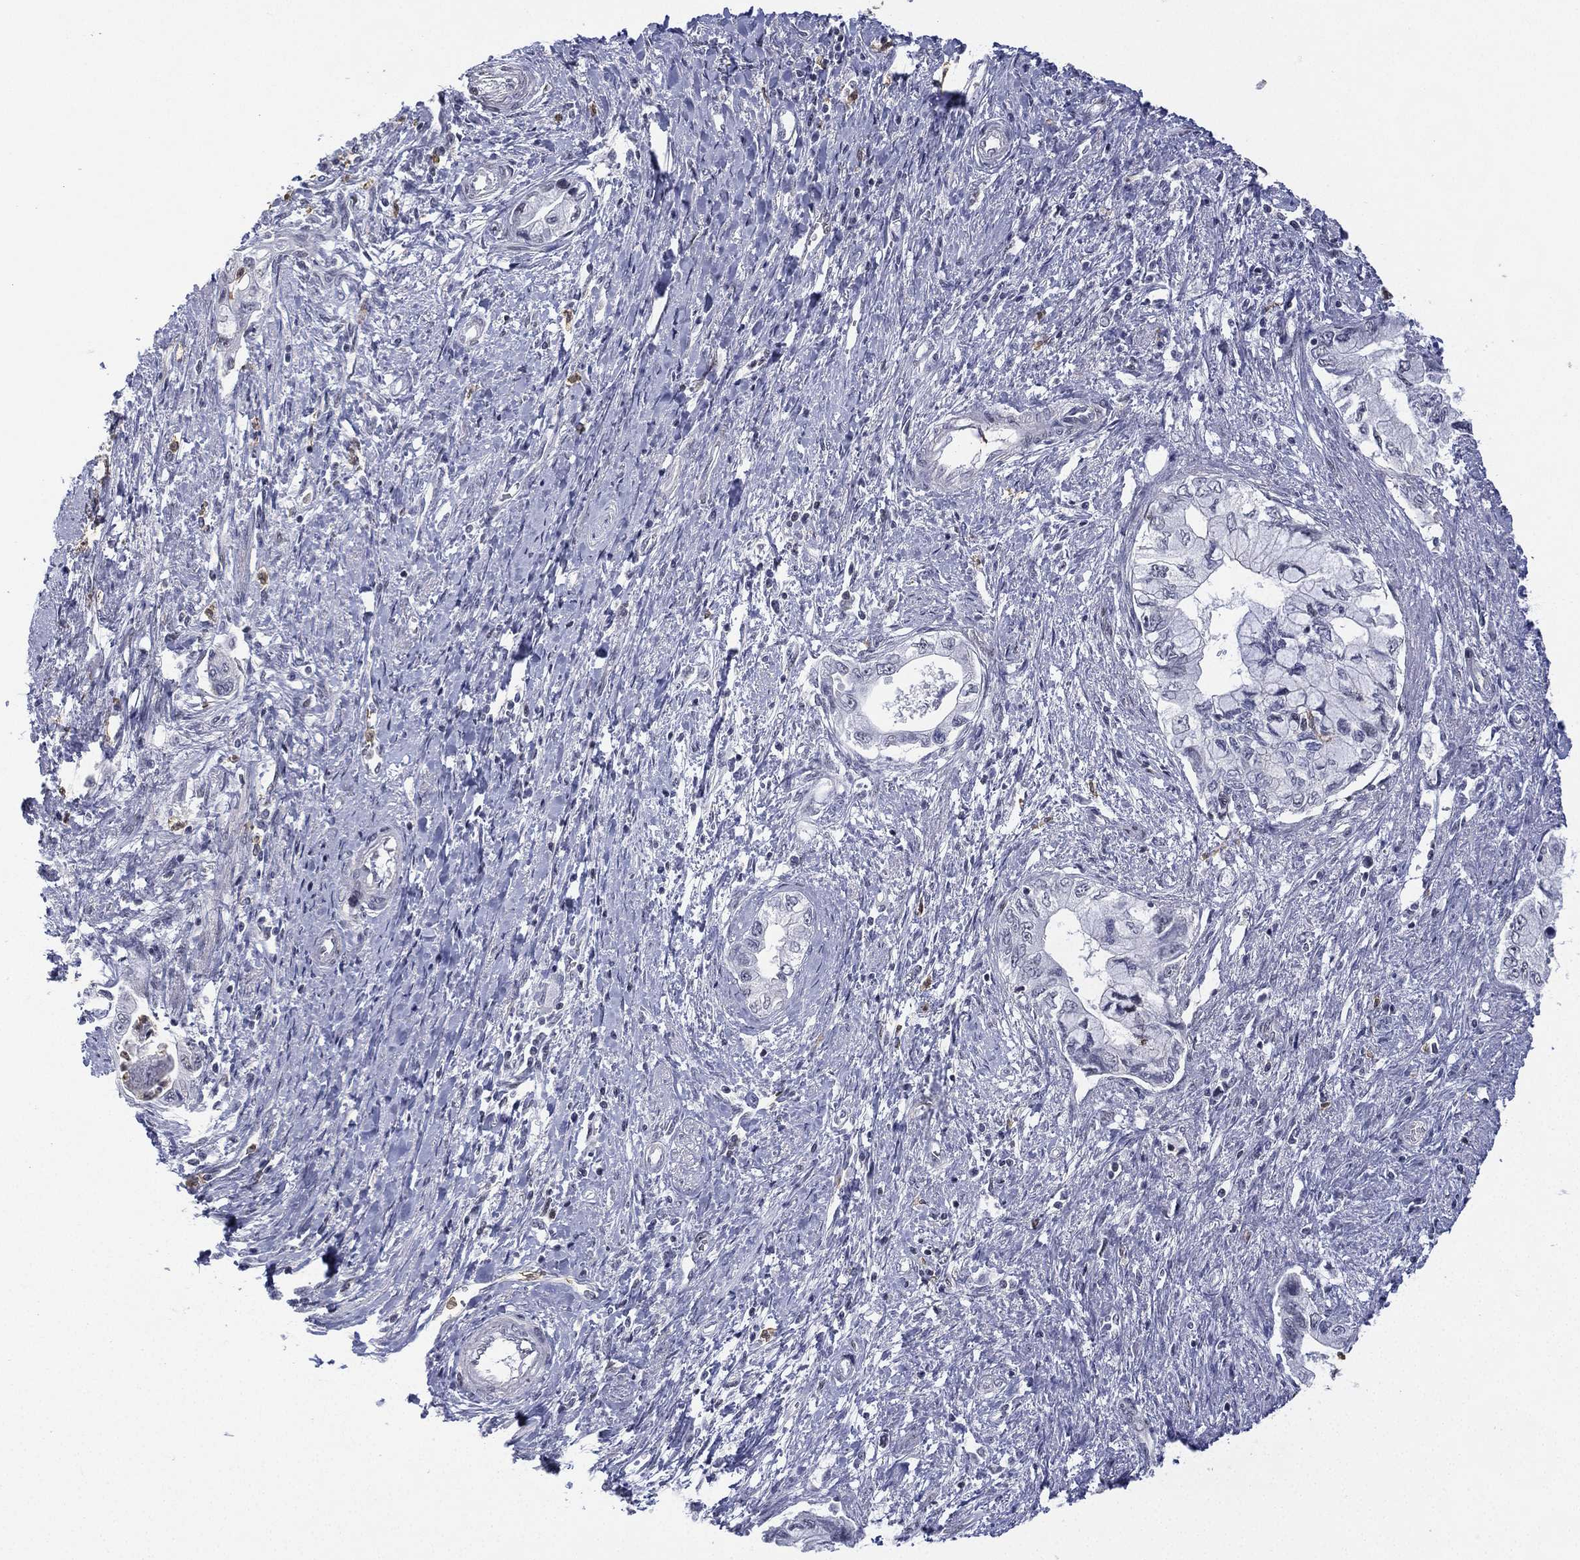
{"staining": {"intensity": "negative", "quantity": "none", "location": "none"}, "tissue": "pancreatic cancer", "cell_type": "Tumor cells", "image_type": "cancer", "snomed": [{"axis": "morphology", "description": "Adenocarcinoma, NOS"}, {"axis": "topography", "description": "Pancreas"}], "caption": "Histopathology image shows no protein staining in tumor cells of pancreatic adenocarcinoma tissue. (Brightfield microscopy of DAB (3,3'-diaminobenzidine) immunohistochemistry at high magnification).", "gene": "ZNF711", "patient": {"sex": "female", "age": 73}}